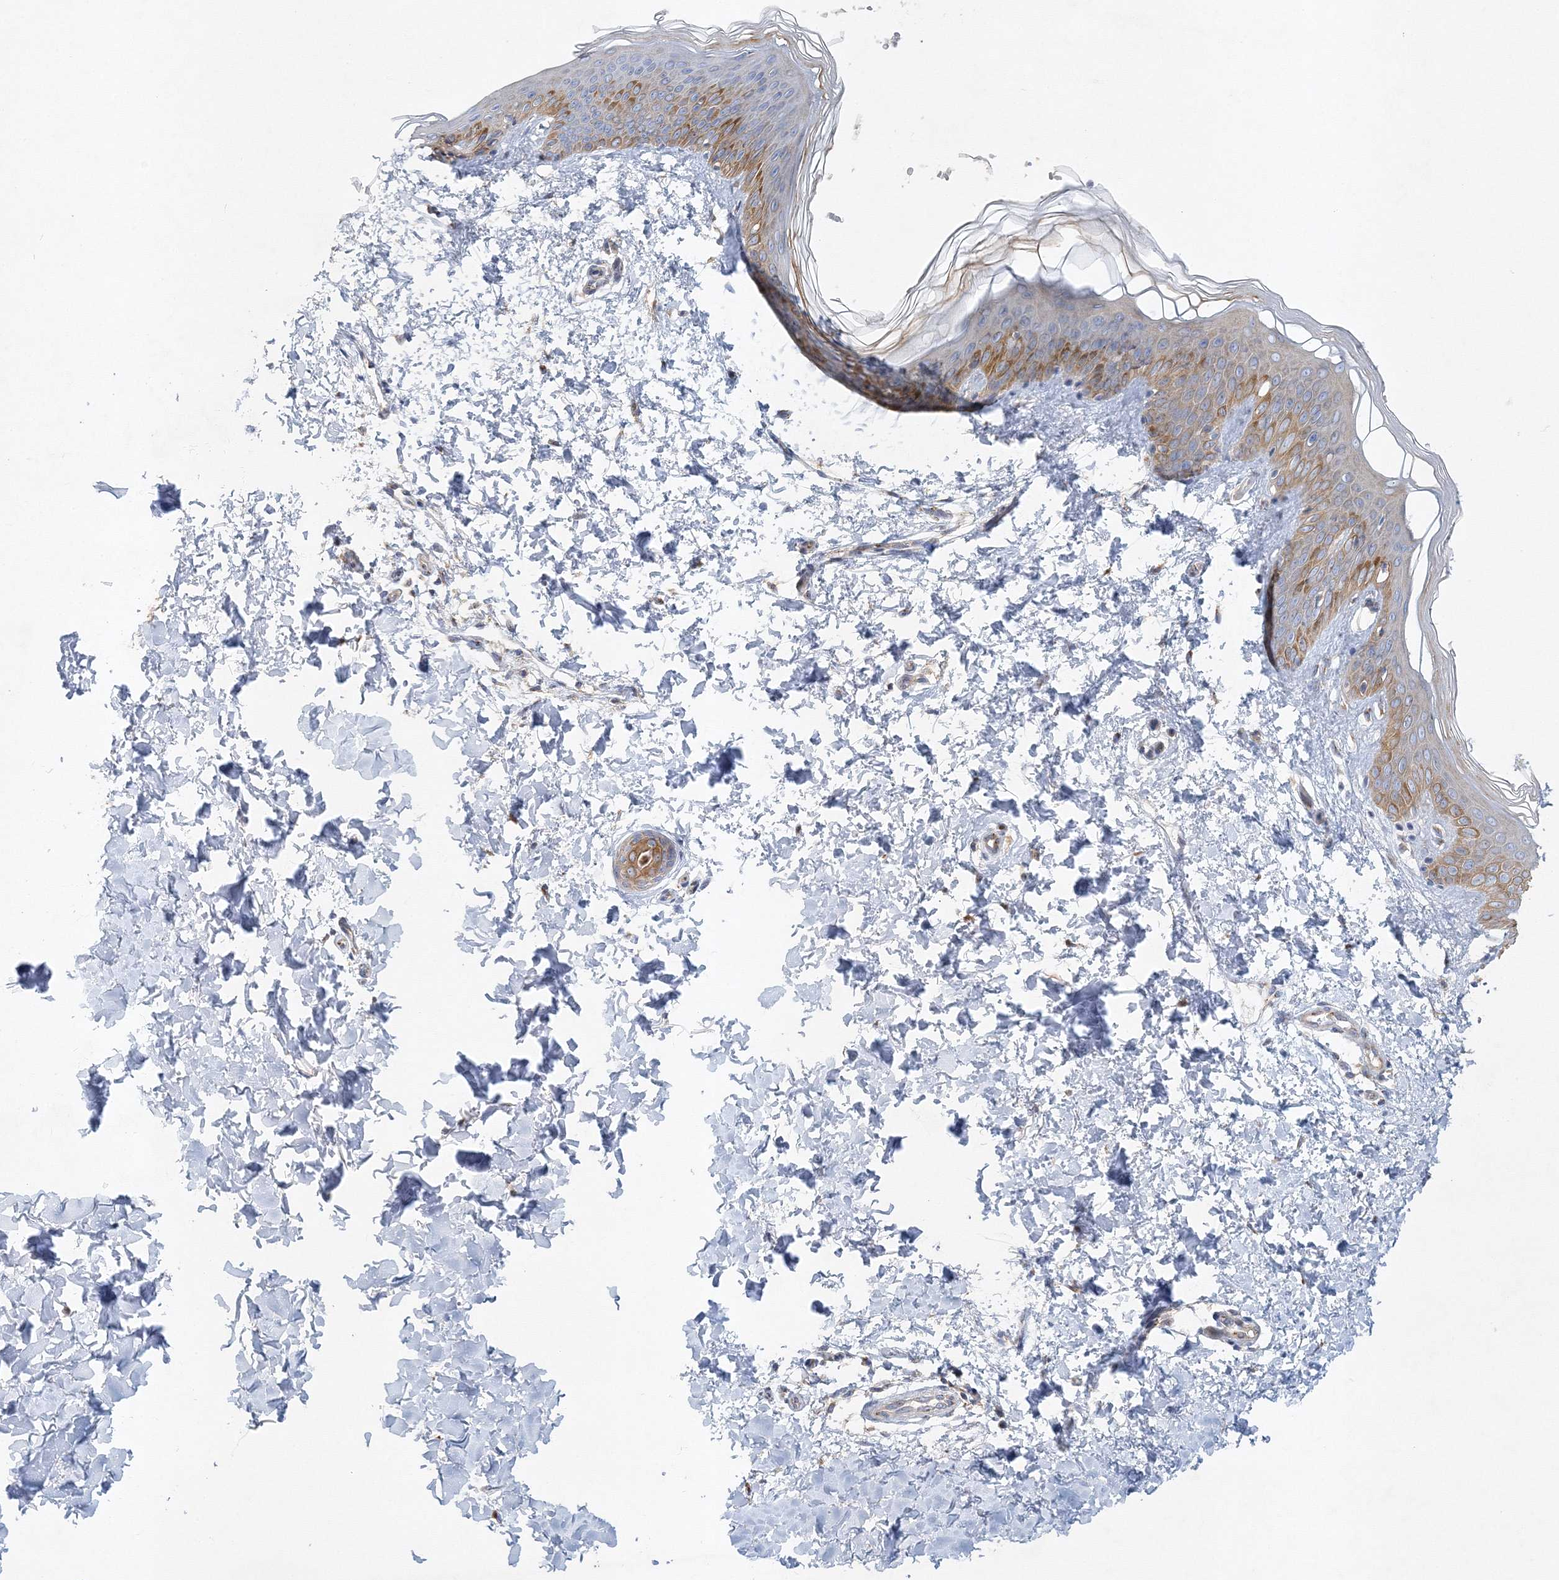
{"staining": {"intensity": "weak", "quantity": "25%-75%", "location": "cytoplasmic/membranous"}, "tissue": "skin", "cell_type": "Fibroblasts", "image_type": "normal", "snomed": [{"axis": "morphology", "description": "Normal tissue, NOS"}, {"axis": "morphology", "description": "Neoplasm, benign, NOS"}, {"axis": "topography", "description": "Skin"}, {"axis": "topography", "description": "Soft tissue"}], "caption": "A micrograph of human skin stained for a protein shows weak cytoplasmic/membranous brown staining in fibroblasts.", "gene": "SEC23IP", "patient": {"sex": "male", "age": 26}}